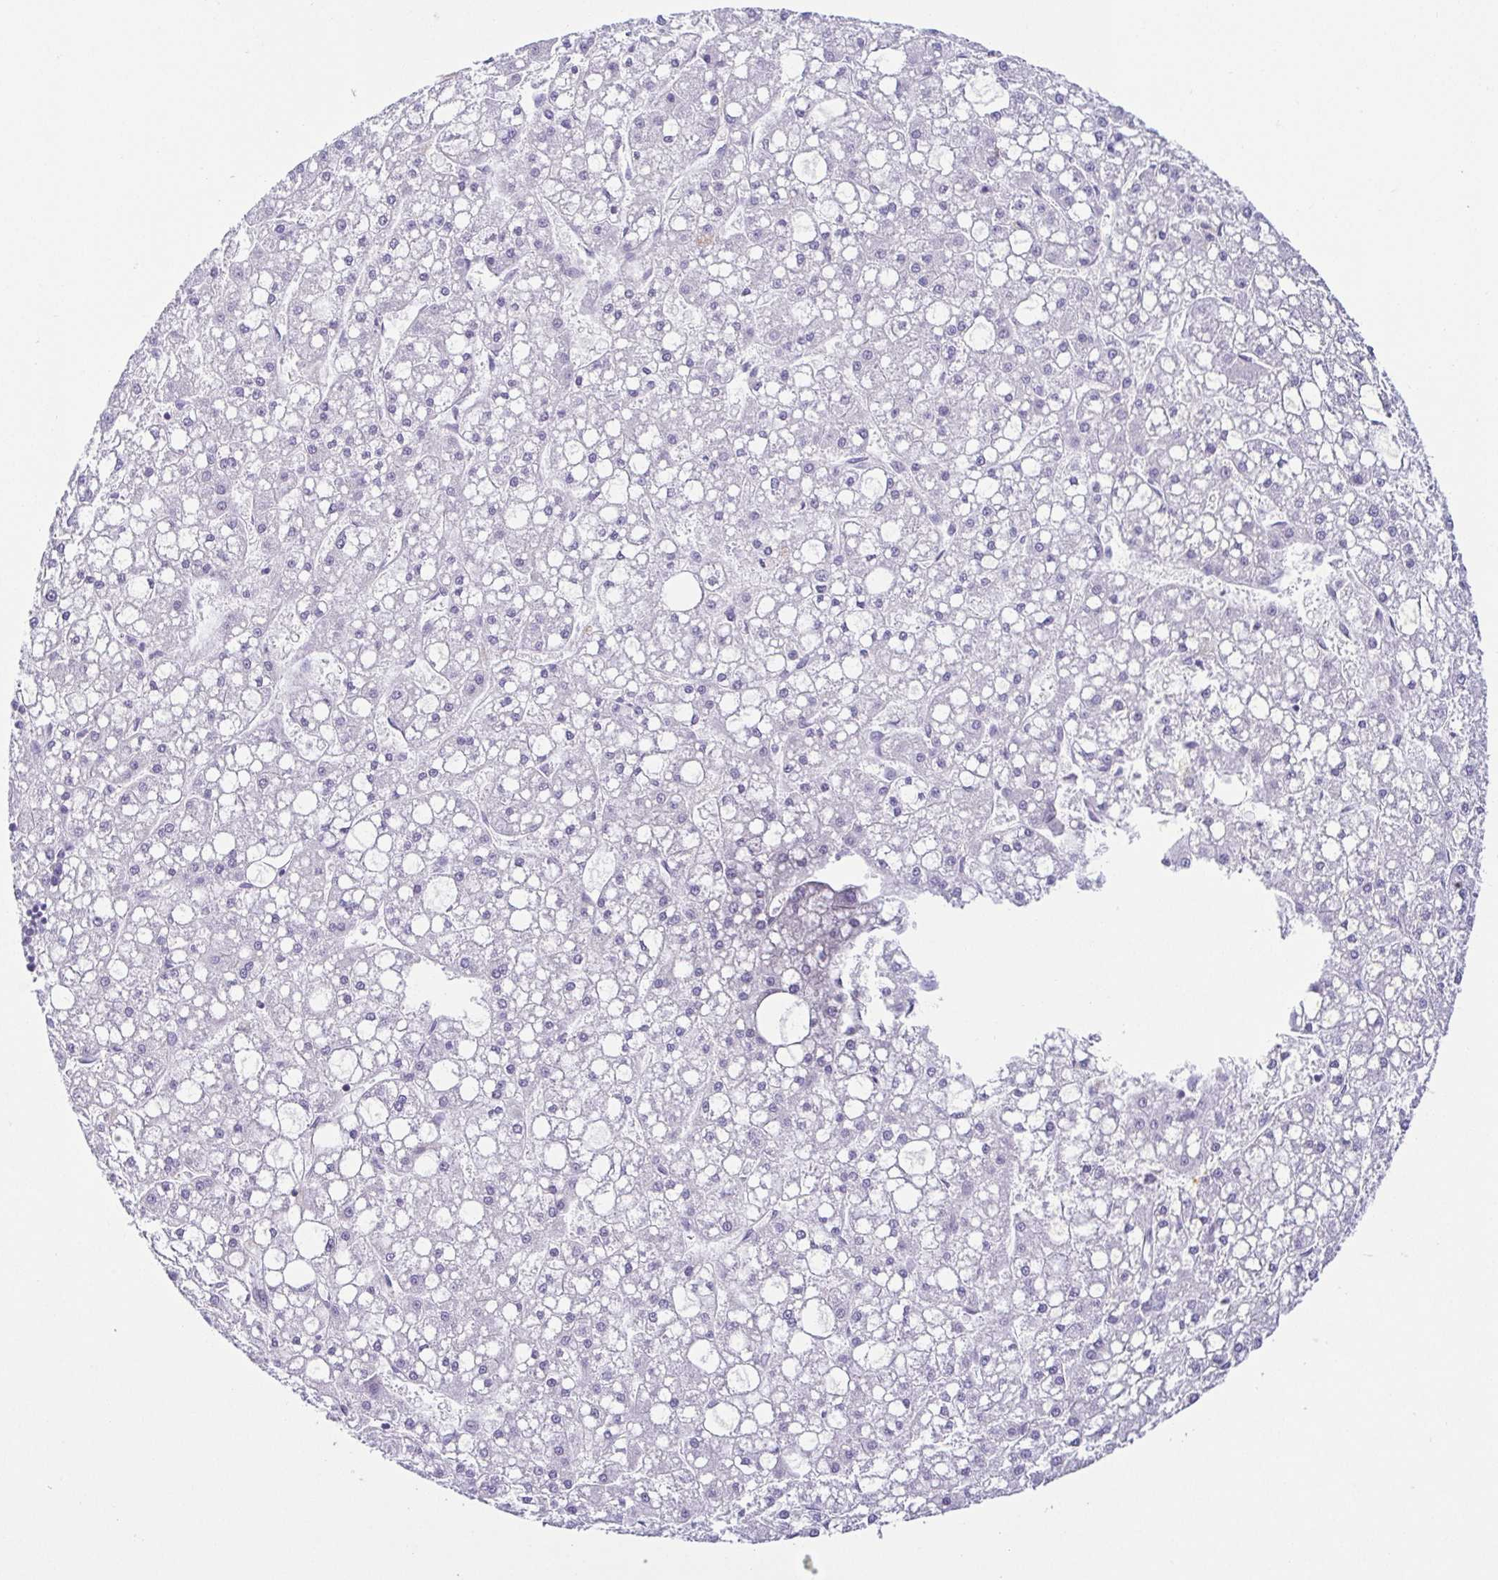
{"staining": {"intensity": "negative", "quantity": "none", "location": "none"}, "tissue": "liver cancer", "cell_type": "Tumor cells", "image_type": "cancer", "snomed": [{"axis": "morphology", "description": "Carcinoma, Hepatocellular, NOS"}, {"axis": "topography", "description": "Liver"}], "caption": "The IHC photomicrograph has no significant staining in tumor cells of liver cancer tissue. (IHC, brightfield microscopy, high magnification).", "gene": "TCF3", "patient": {"sex": "male", "age": 67}}